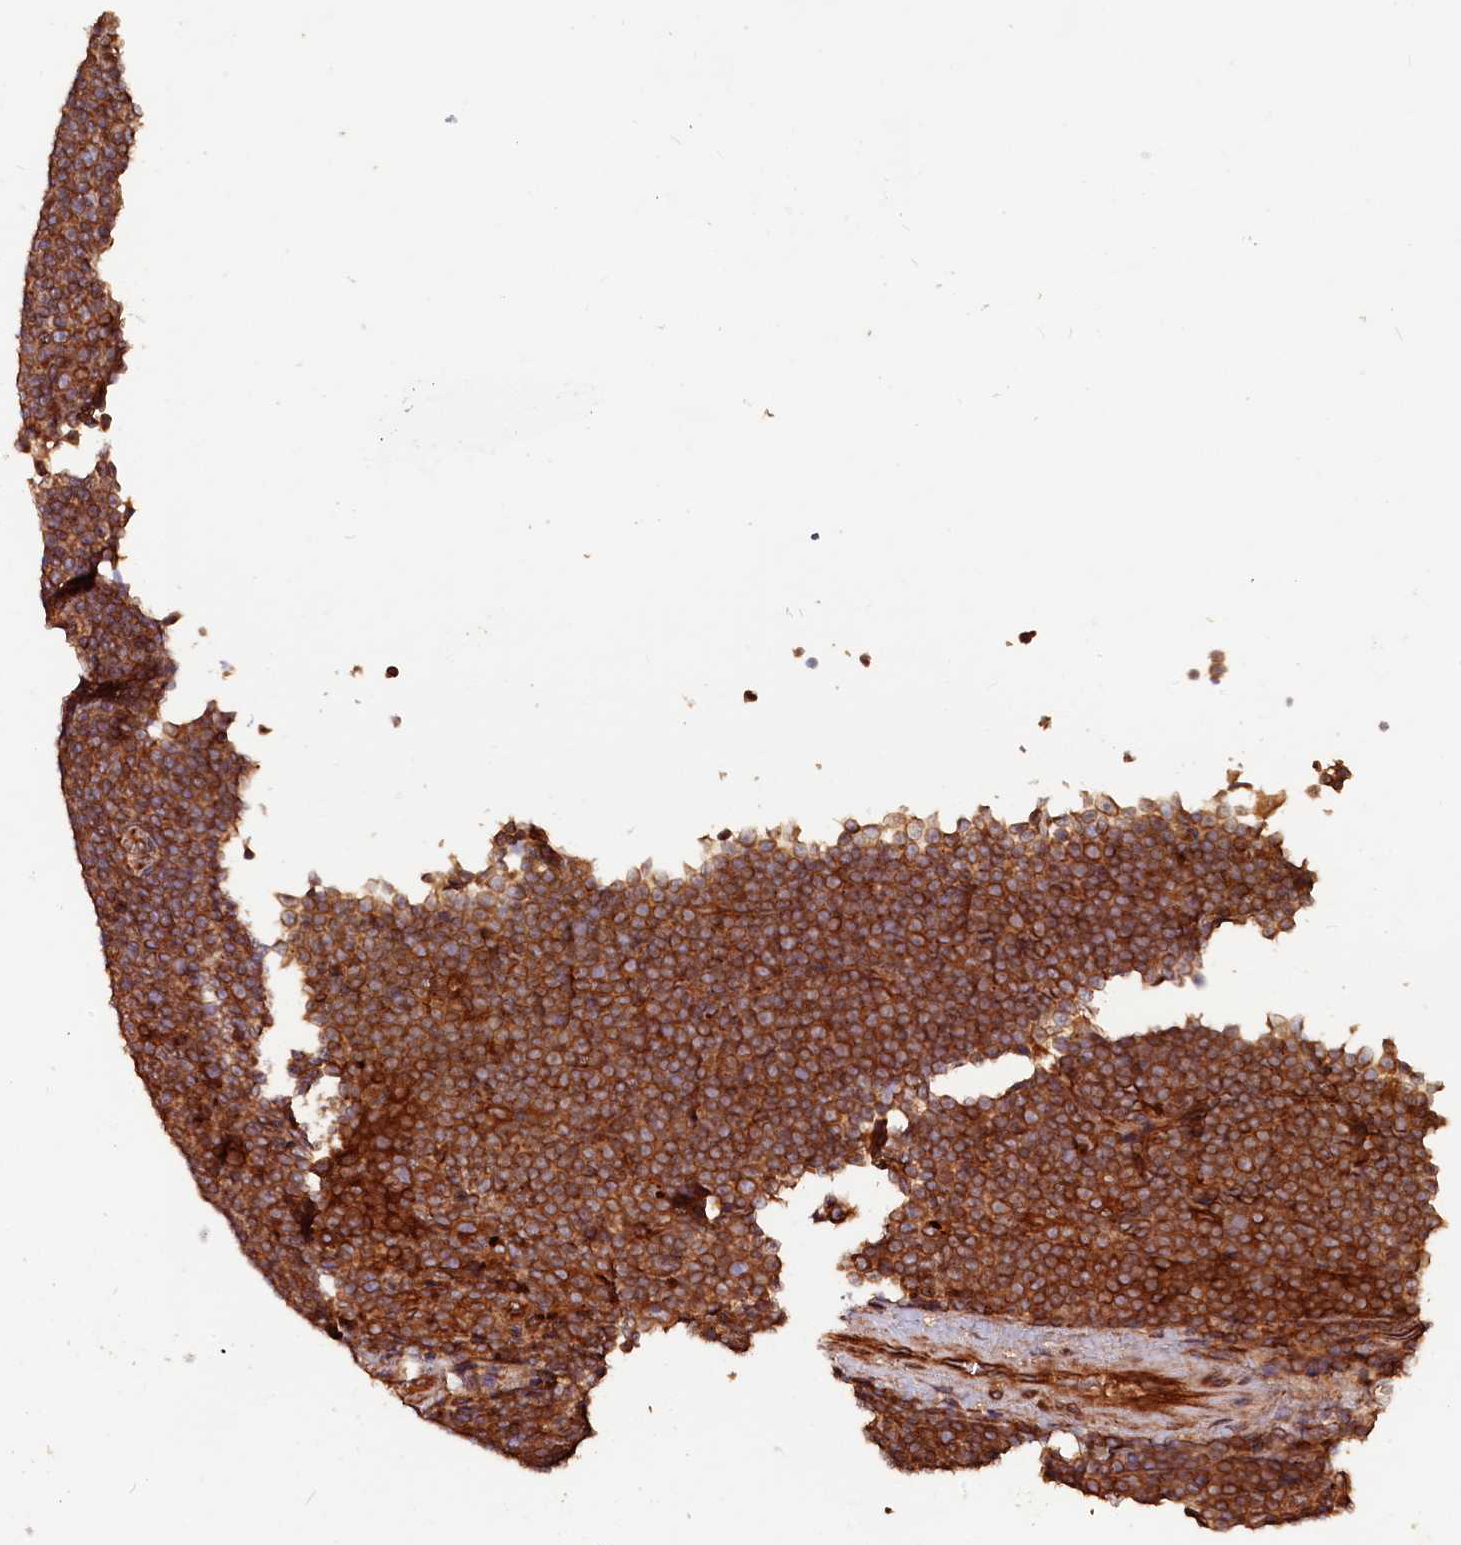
{"staining": {"intensity": "strong", "quantity": ">75%", "location": "cytoplasmic/membranous"}, "tissue": "lymphoma", "cell_type": "Tumor cells", "image_type": "cancer", "snomed": [{"axis": "morphology", "description": "Malignant lymphoma, non-Hodgkin's type, Low grade"}, {"axis": "topography", "description": "Lymph node"}], "caption": "An image showing strong cytoplasmic/membranous staining in approximately >75% of tumor cells in malignant lymphoma, non-Hodgkin's type (low-grade), as visualized by brown immunohistochemical staining.", "gene": "HMOX2", "patient": {"sex": "female", "age": 67}}